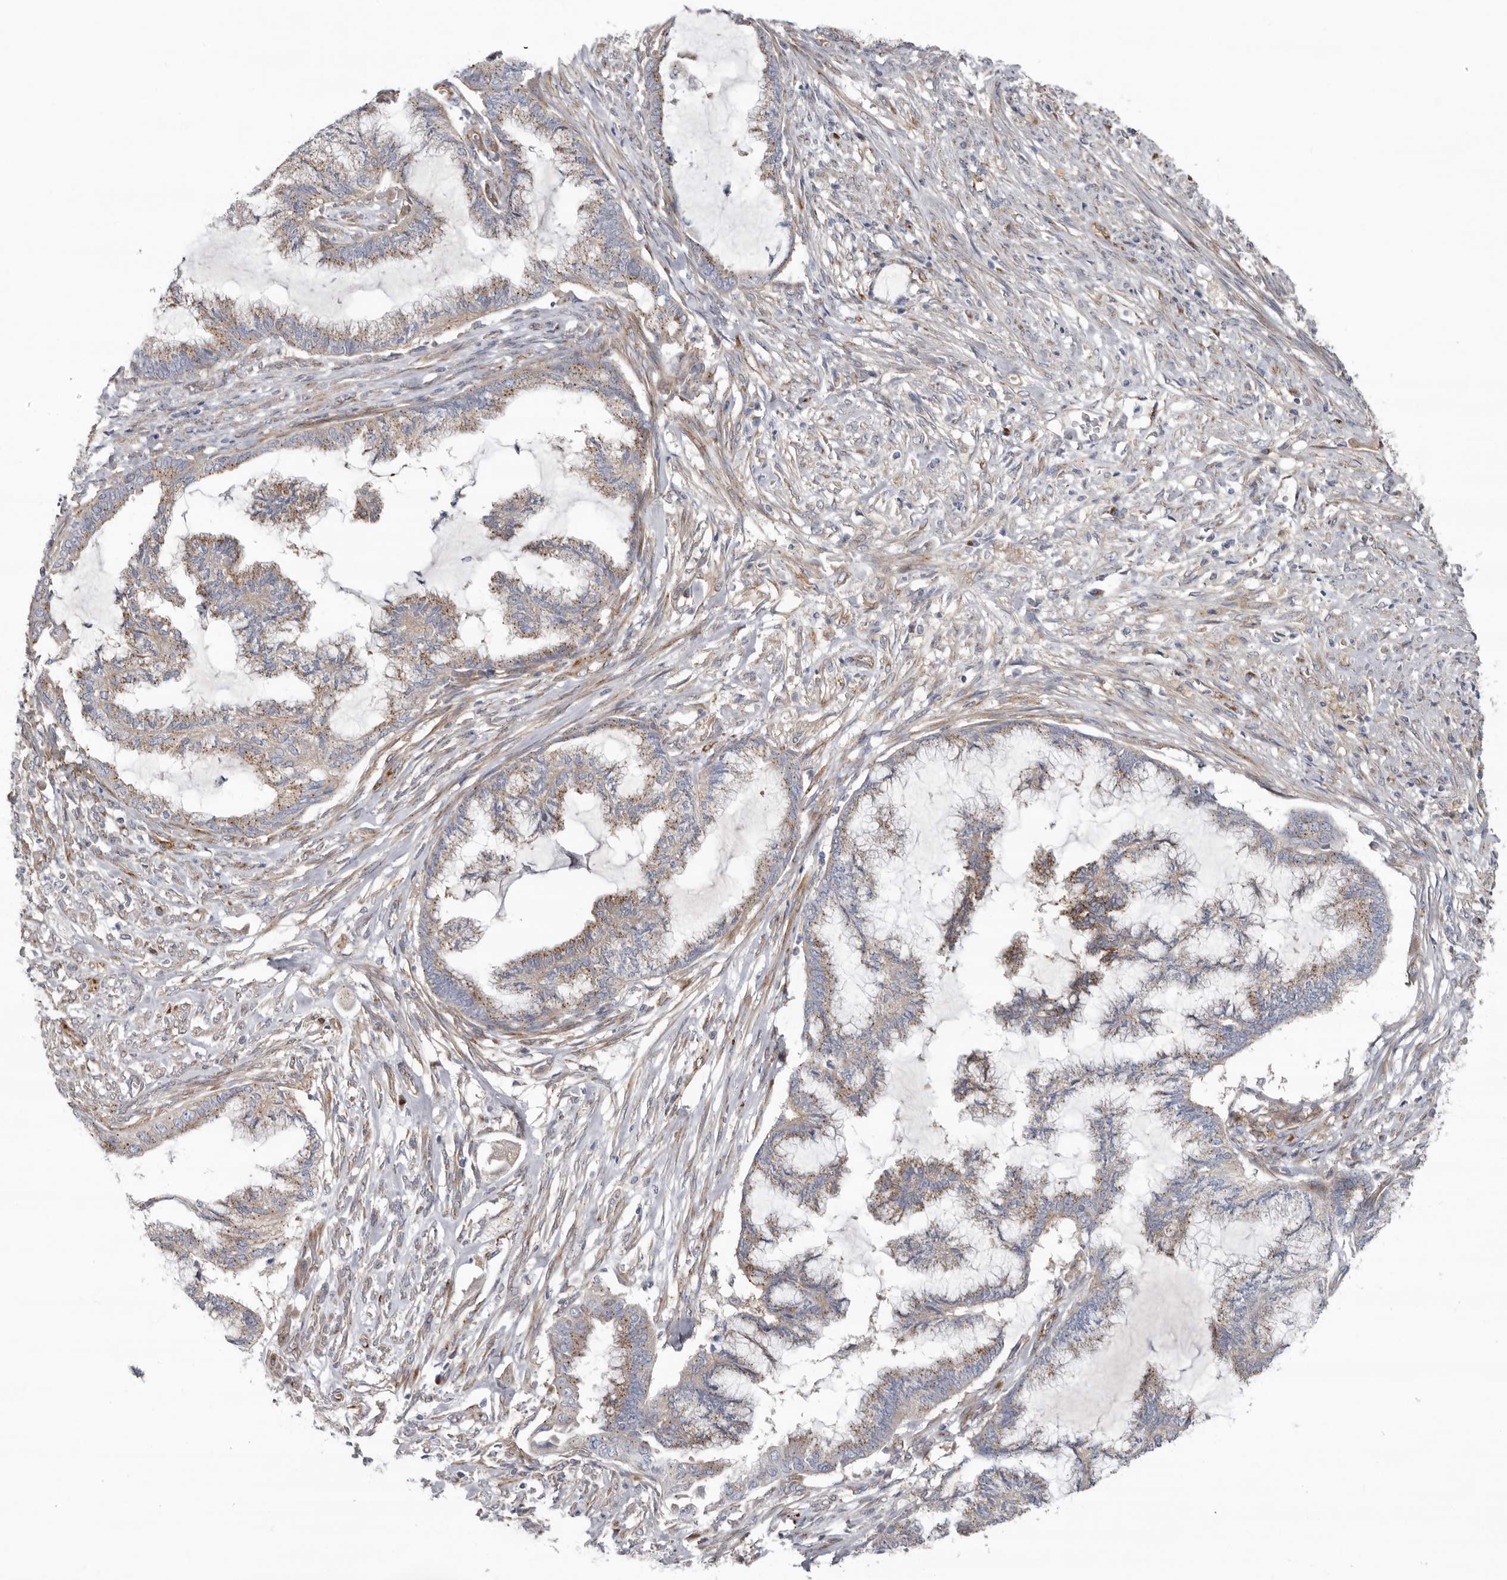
{"staining": {"intensity": "moderate", "quantity": "25%-75%", "location": "cytoplasmic/membranous"}, "tissue": "endometrial cancer", "cell_type": "Tumor cells", "image_type": "cancer", "snomed": [{"axis": "morphology", "description": "Adenocarcinoma, NOS"}, {"axis": "topography", "description": "Endometrium"}], "caption": "Human endometrial adenocarcinoma stained with a protein marker displays moderate staining in tumor cells.", "gene": "LUZP1", "patient": {"sex": "female", "age": 86}}